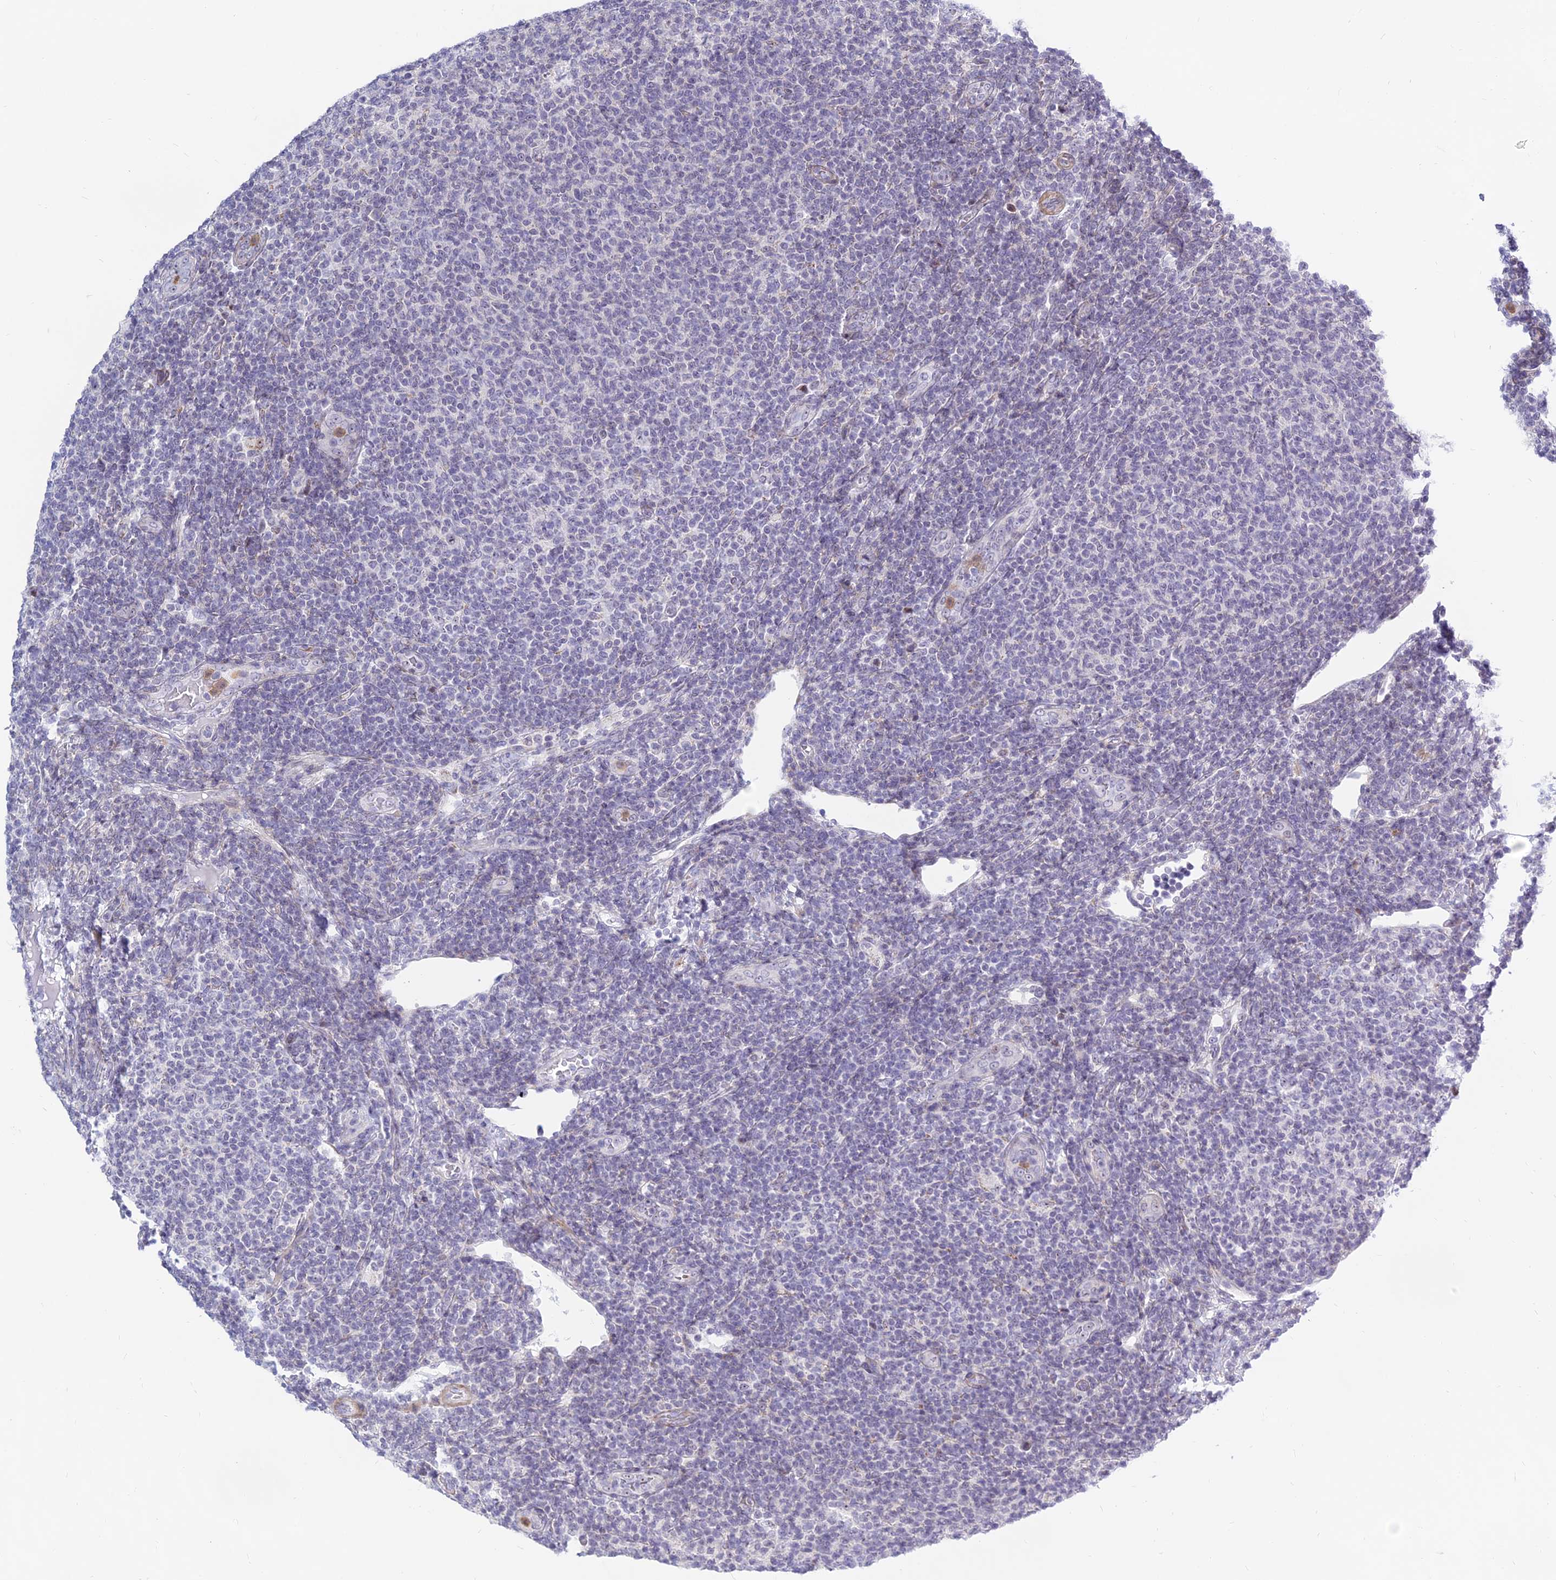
{"staining": {"intensity": "negative", "quantity": "none", "location": "none"}, "tissue": "lymphoma", "cell_type": "Tumor cells", "image_type": "cancer", "snomed": [{"axis": "morphology", "description": "Malignant lymphoma, non-Hodgkin's type, Low grade"}, {"axis": "topography", "description": "Lymph node"}], "caption": "Immunohistochemistry (IHC) of lymphoma reveals no positivity in tumor cells. (Brightfield microscopy of DAB IHC at high magnification).", "gene": "KRR1", "patient": {"sex": "male", "age": 66}}